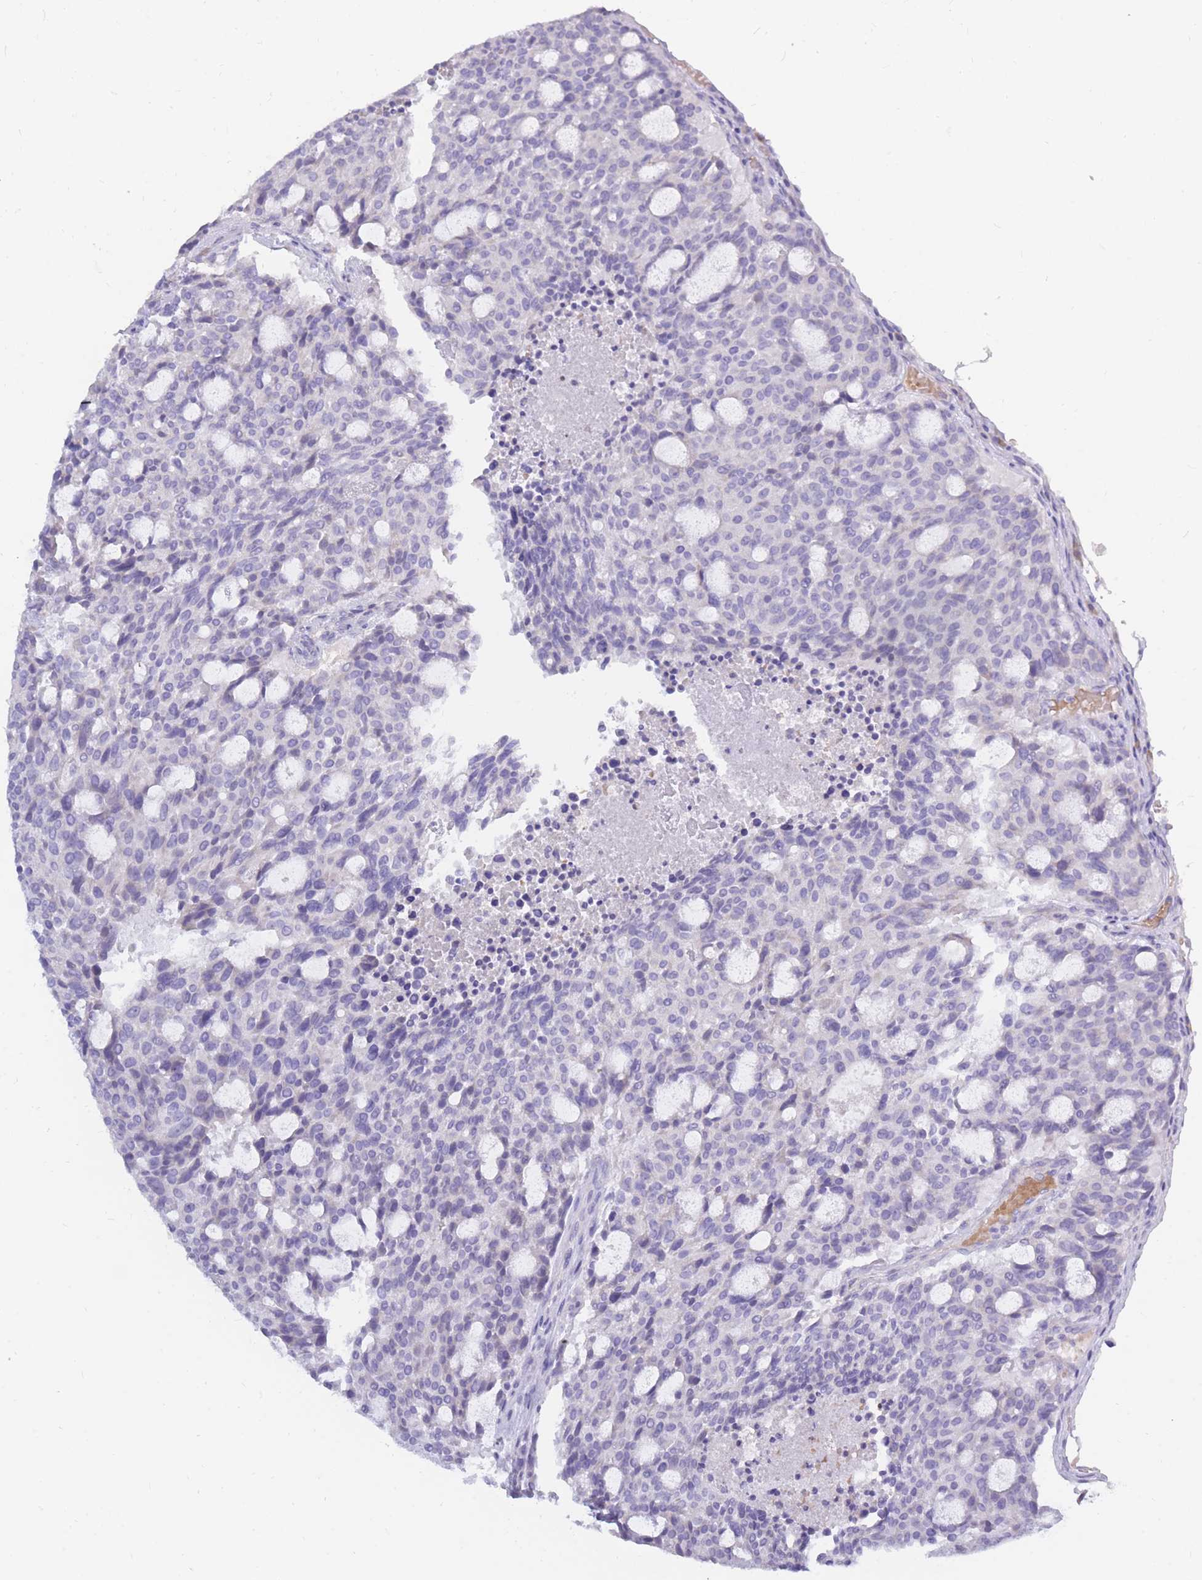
{"staining": {"intensity": "negative", "quantity": "none", "location": "none"}, "tissue": "carcinoid", "cell_type": "Tumor cells", "image_type": "cancer", "snomed": [{"axis": "morphology", "description": "Carcinoid, malignant, NOS"}, {"axis": "topography", "description": "Pancreas"}], "caption": "Immunohistochemical staining of human malignant carcinoid displays no significant positivity in tumor cells. (Stains: DAB immunohistochemistry with hematoxylin counter stain, Microscopy: brightfield microscopy at high magnification).", "gene": "TPSD1", "patient": {"sex": "female", "age": 54}}